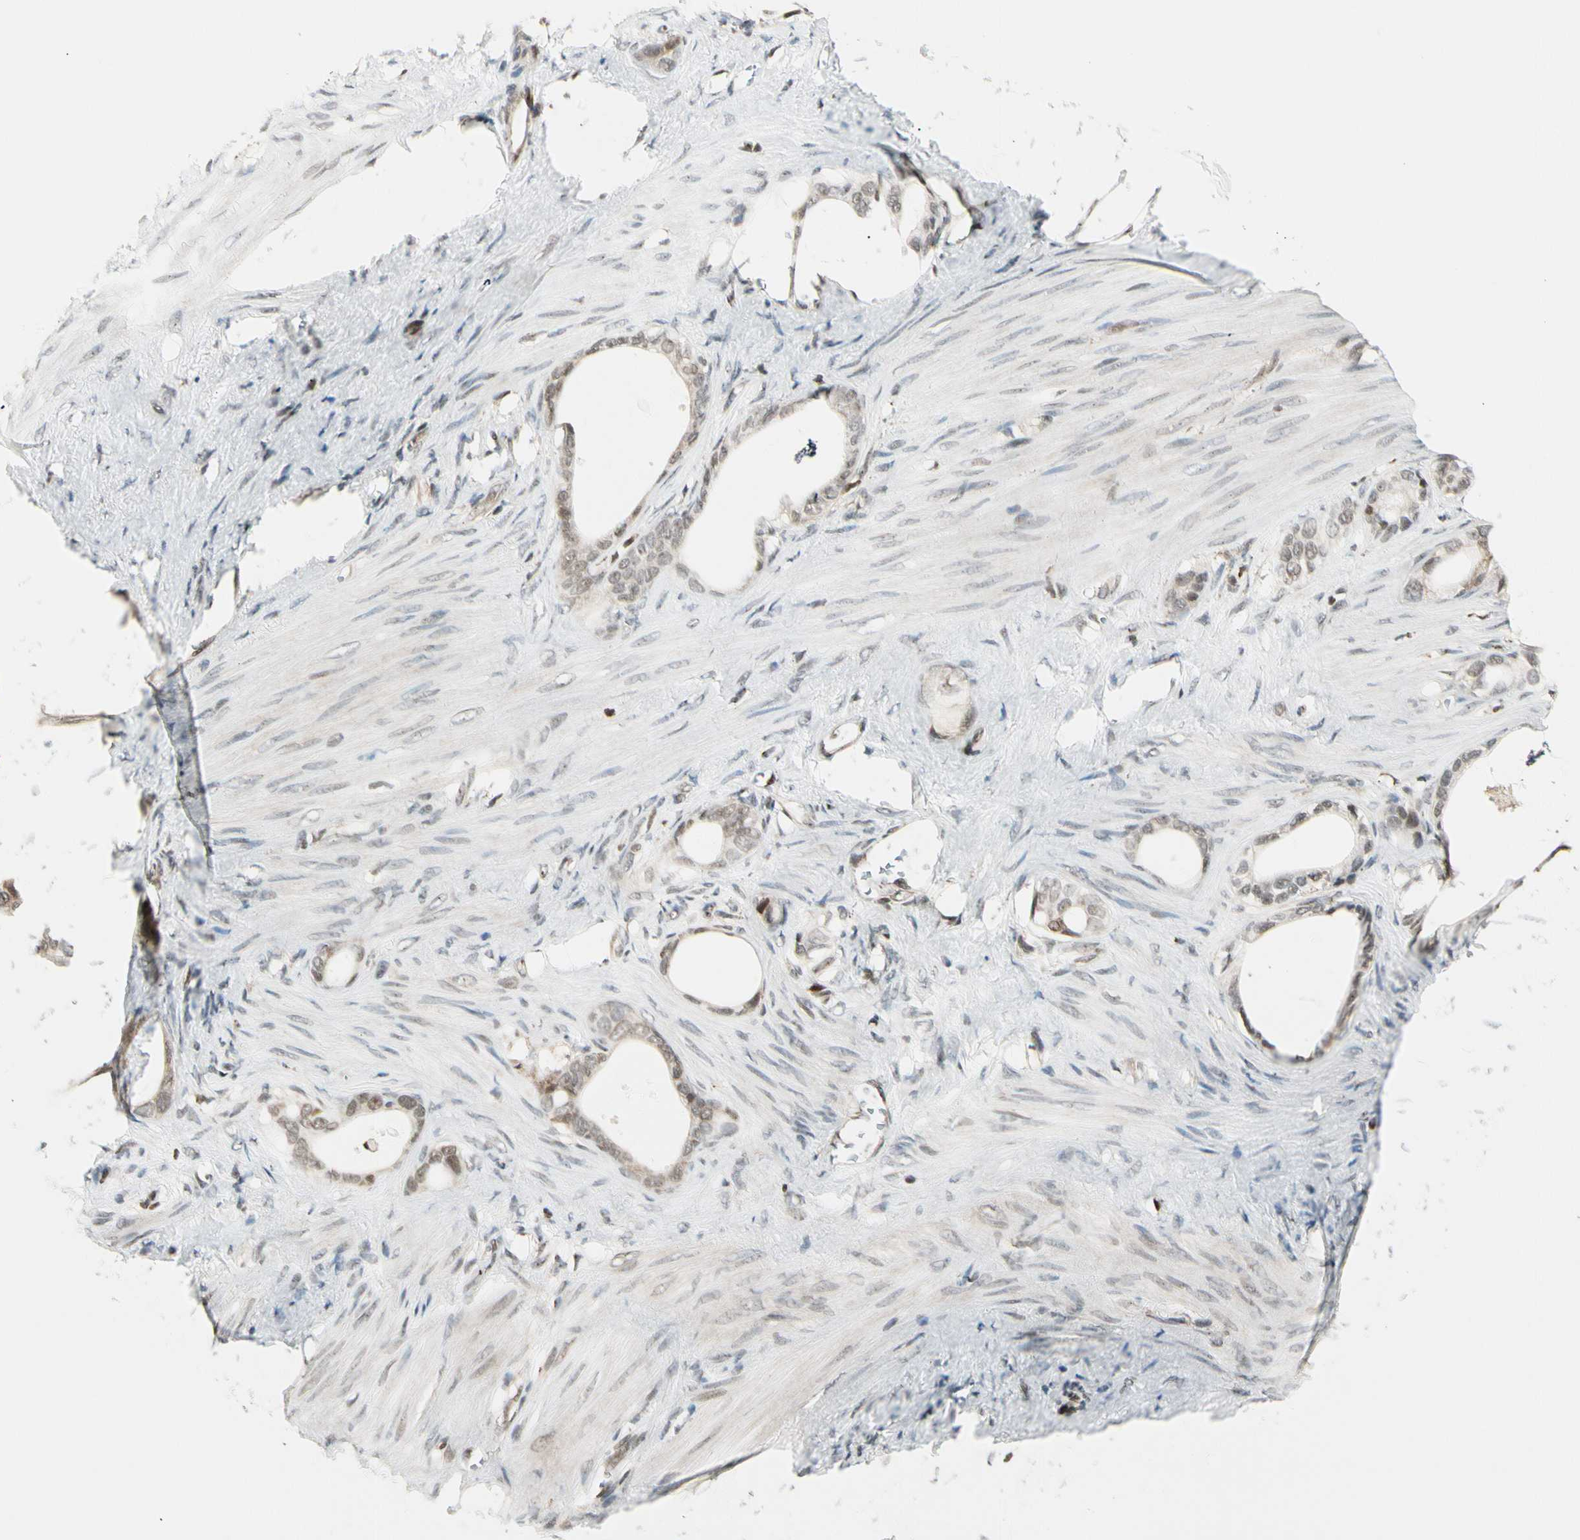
{"staining": {"intensity": "weak", "quantity": ">75%", "location": "cytoplasmic/membranous,nuclear"}, "tissue": "stomach cancer", "cell_type": "Tumor cells", "image_type": "cancer", "snomed": [{"axis": "morphology", "description": "Adenocarcinoma, NOS"}, {"axis": "topography", "description": "Stomach"}], "caption": "Stomach cancer stained for a protein (brown) exhibits weak cytoplasmic/membranous and nuclear positive expression in about >75% of tumor cells.", "gene": "DAXX", "patient": {"sex": "female", "age": 75}}